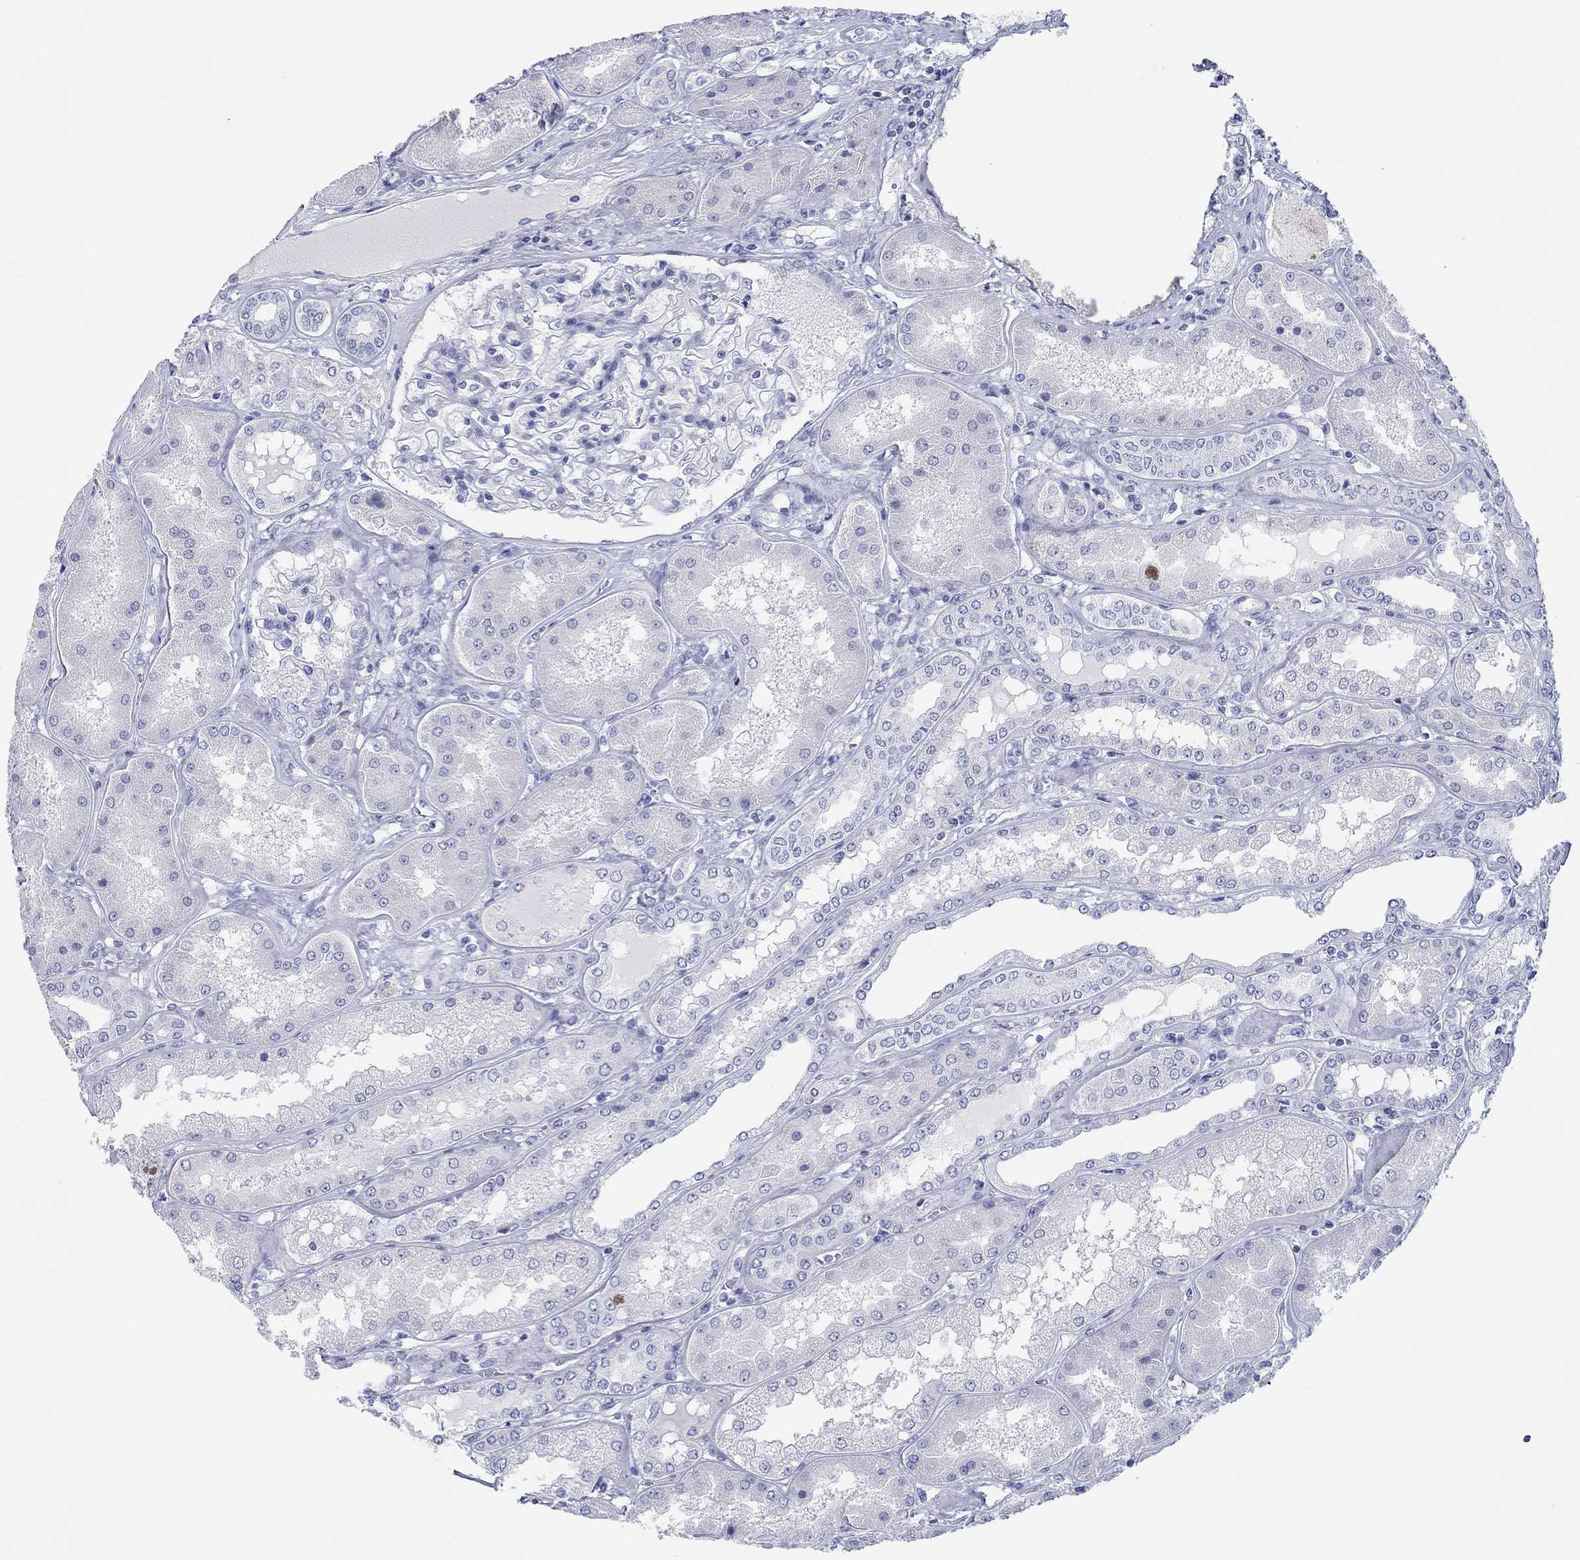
{"staining": {"intensity": "negative", "quantity": "none", "location": "none"}, "tissue": "kidney", "cell_type": "Cells in glomeruli", "image_type": "normal", "snomed": [{"axis": "morphology", "description": "Normal tissue, NOS"}, {"axis": "topography", "description": "Kidney"}], "caption": "The image exhibits no staining of cells in glomeruli in benign kidney. (DAB immunohistochemistry (IHC) with hematoxylin counter stain).", "gene": "MAGEB6", "patient": {"sex": "female", "age": 56}}